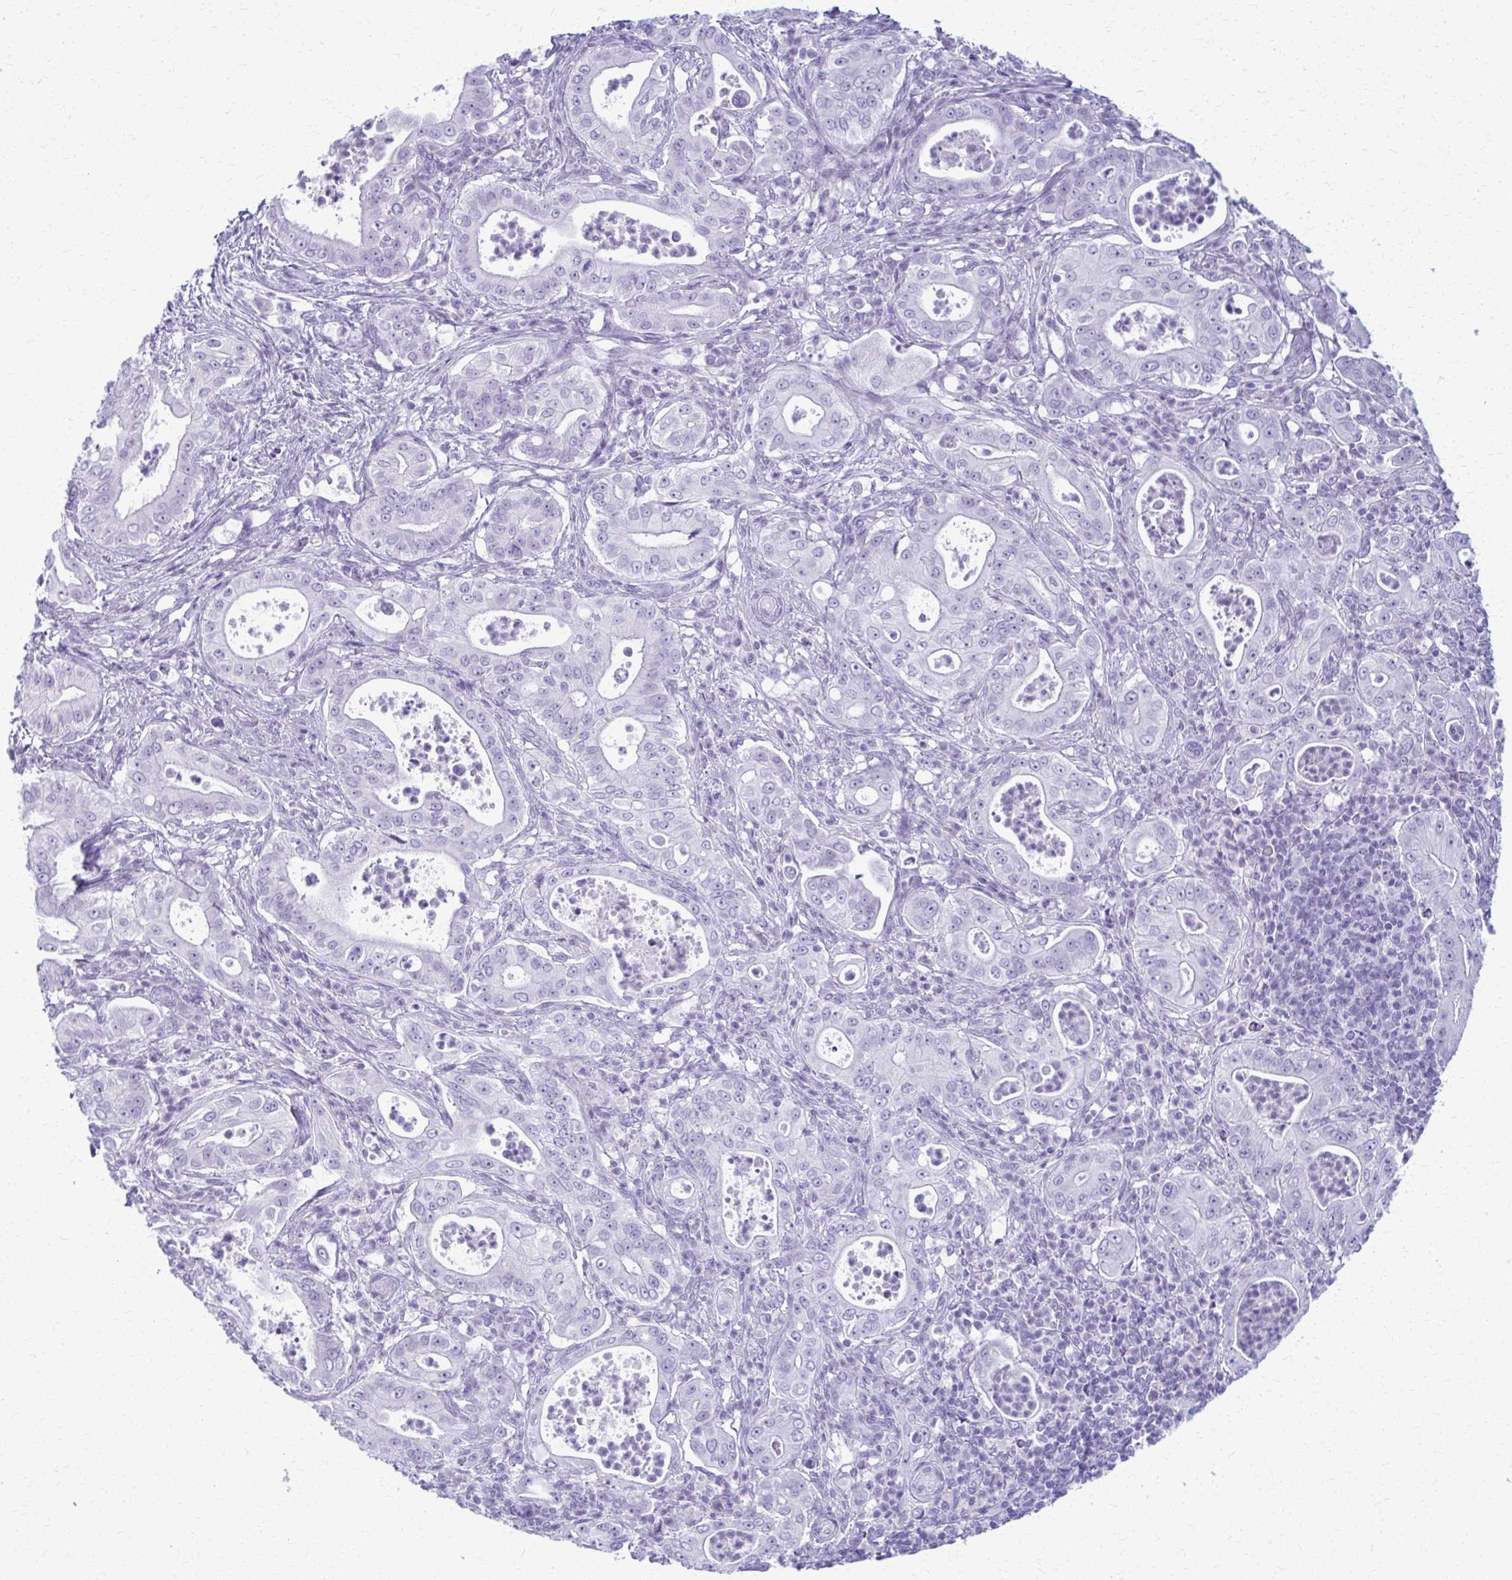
{"staining": {"intensity": "negative", "quantity": "none", "location": "none"}, "tissue": "pancreatic cancer", "cell_type": "Tumor cells", "image_type": "cancer", "snomed": [{"axis": "morphology", "description": "Adenocarcinoma, NOS"}, {"axis": "topography", "description": "Pancreas"}], "caption": "Pancreatic cancer (adenocarcinoma) was stained to show a protein in brown. There is no significant positivity in tumor cells.", "gene": "ACSM2B", "patient": {"sex": "male", "age": 71}}